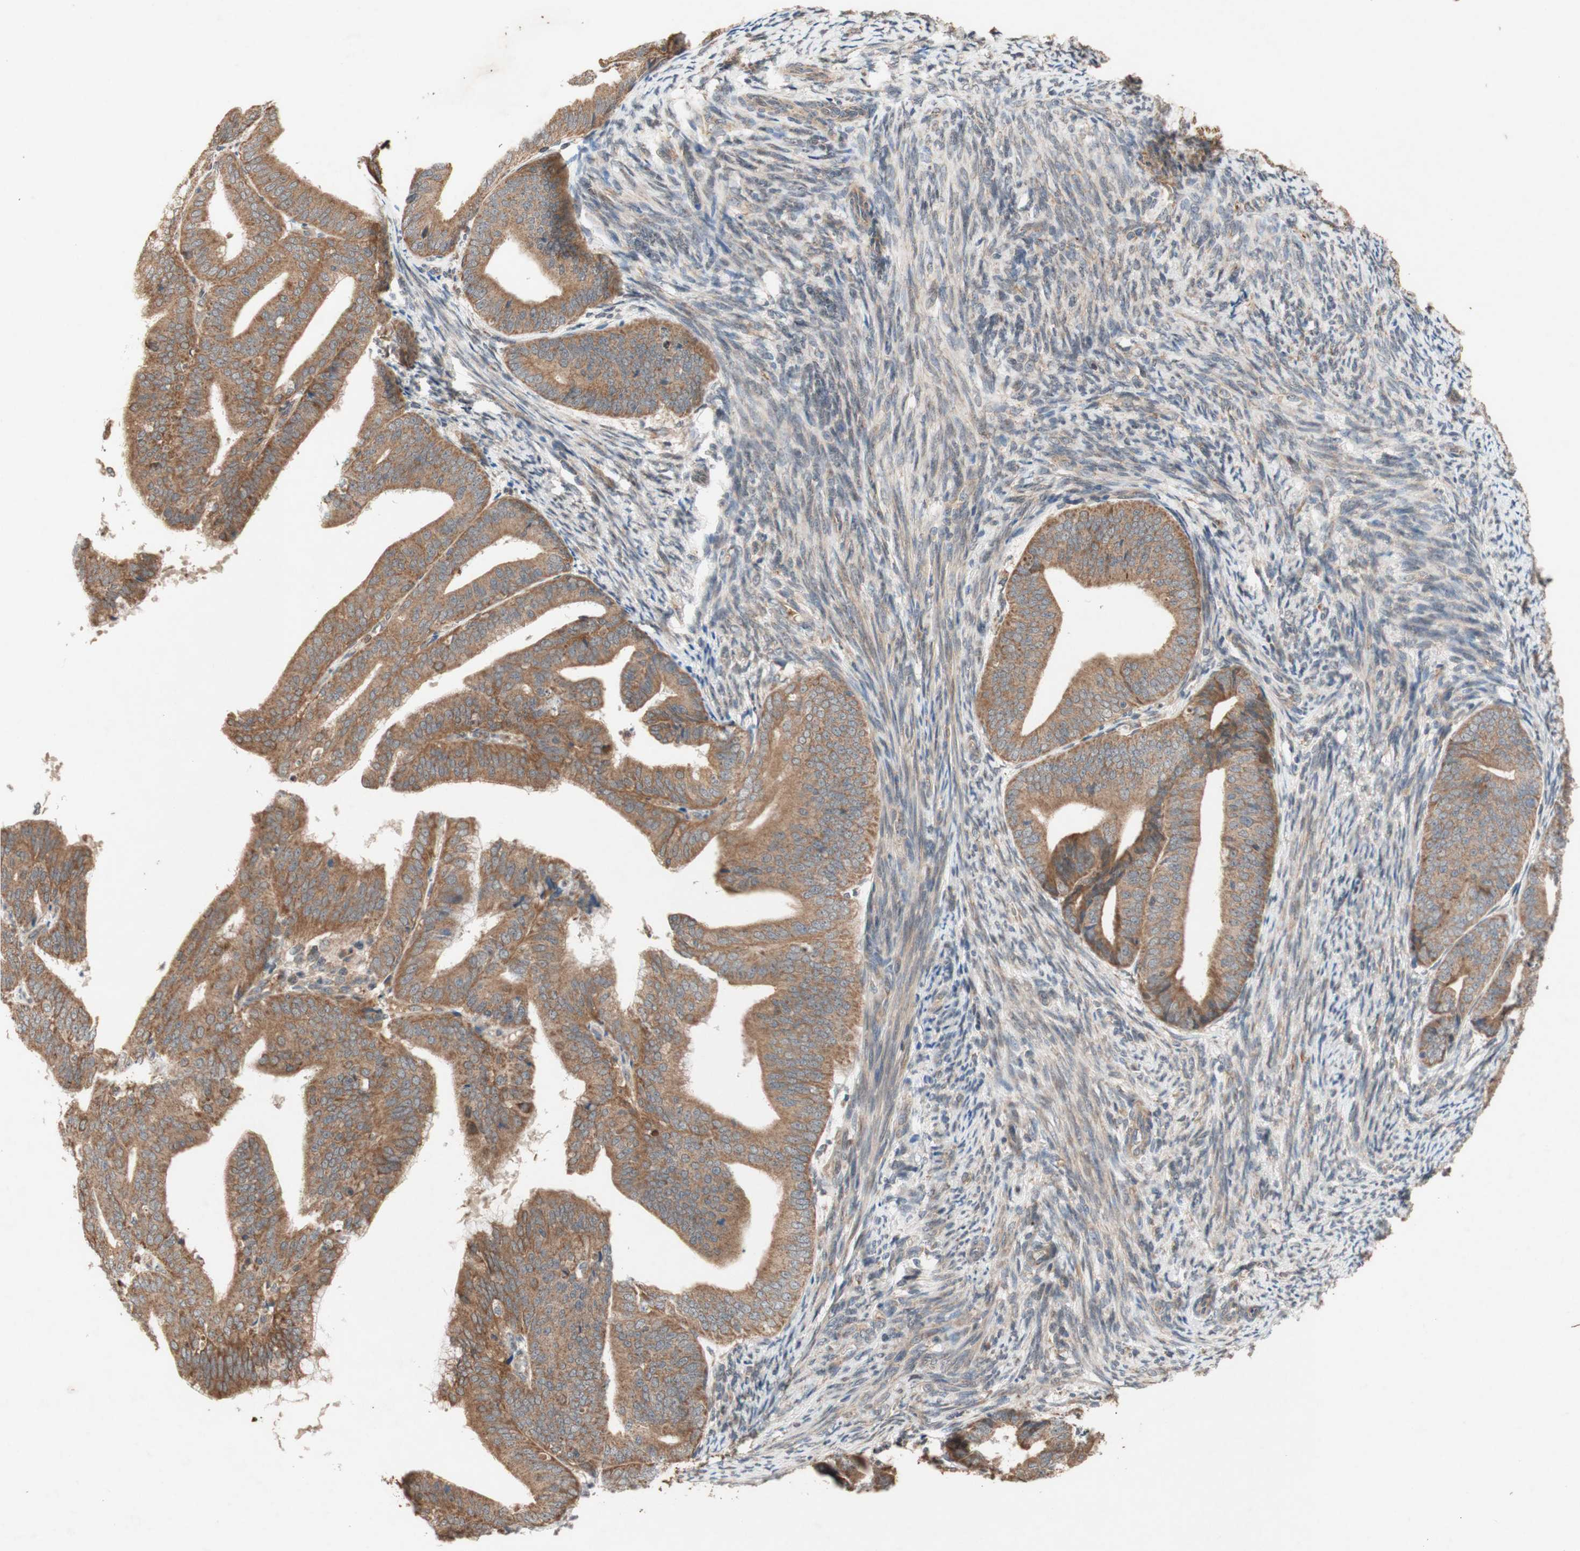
{"staining": {"intensity": "moderate", "quantity": ">75%", "location": "cytoplasmic/membranous"}, "tissue": "endometrial cancer", "cell_type": "Tumor cells", "image_type": "cancer", "snomed": [{"axis": "morphology", "description": "Adenocarcinoma, NOS"}, {"axis": "topography", "description": "Endometrium"}], "caption": "High-power microscopy captured an immunohistochemistry (IHC) image of endometrial cancer, revealing moderate cytoplasmic/membranous expression in about >75% of tumor cells.", "gene": "DDOST", "patient": {"sex": "female", "age": 63}}